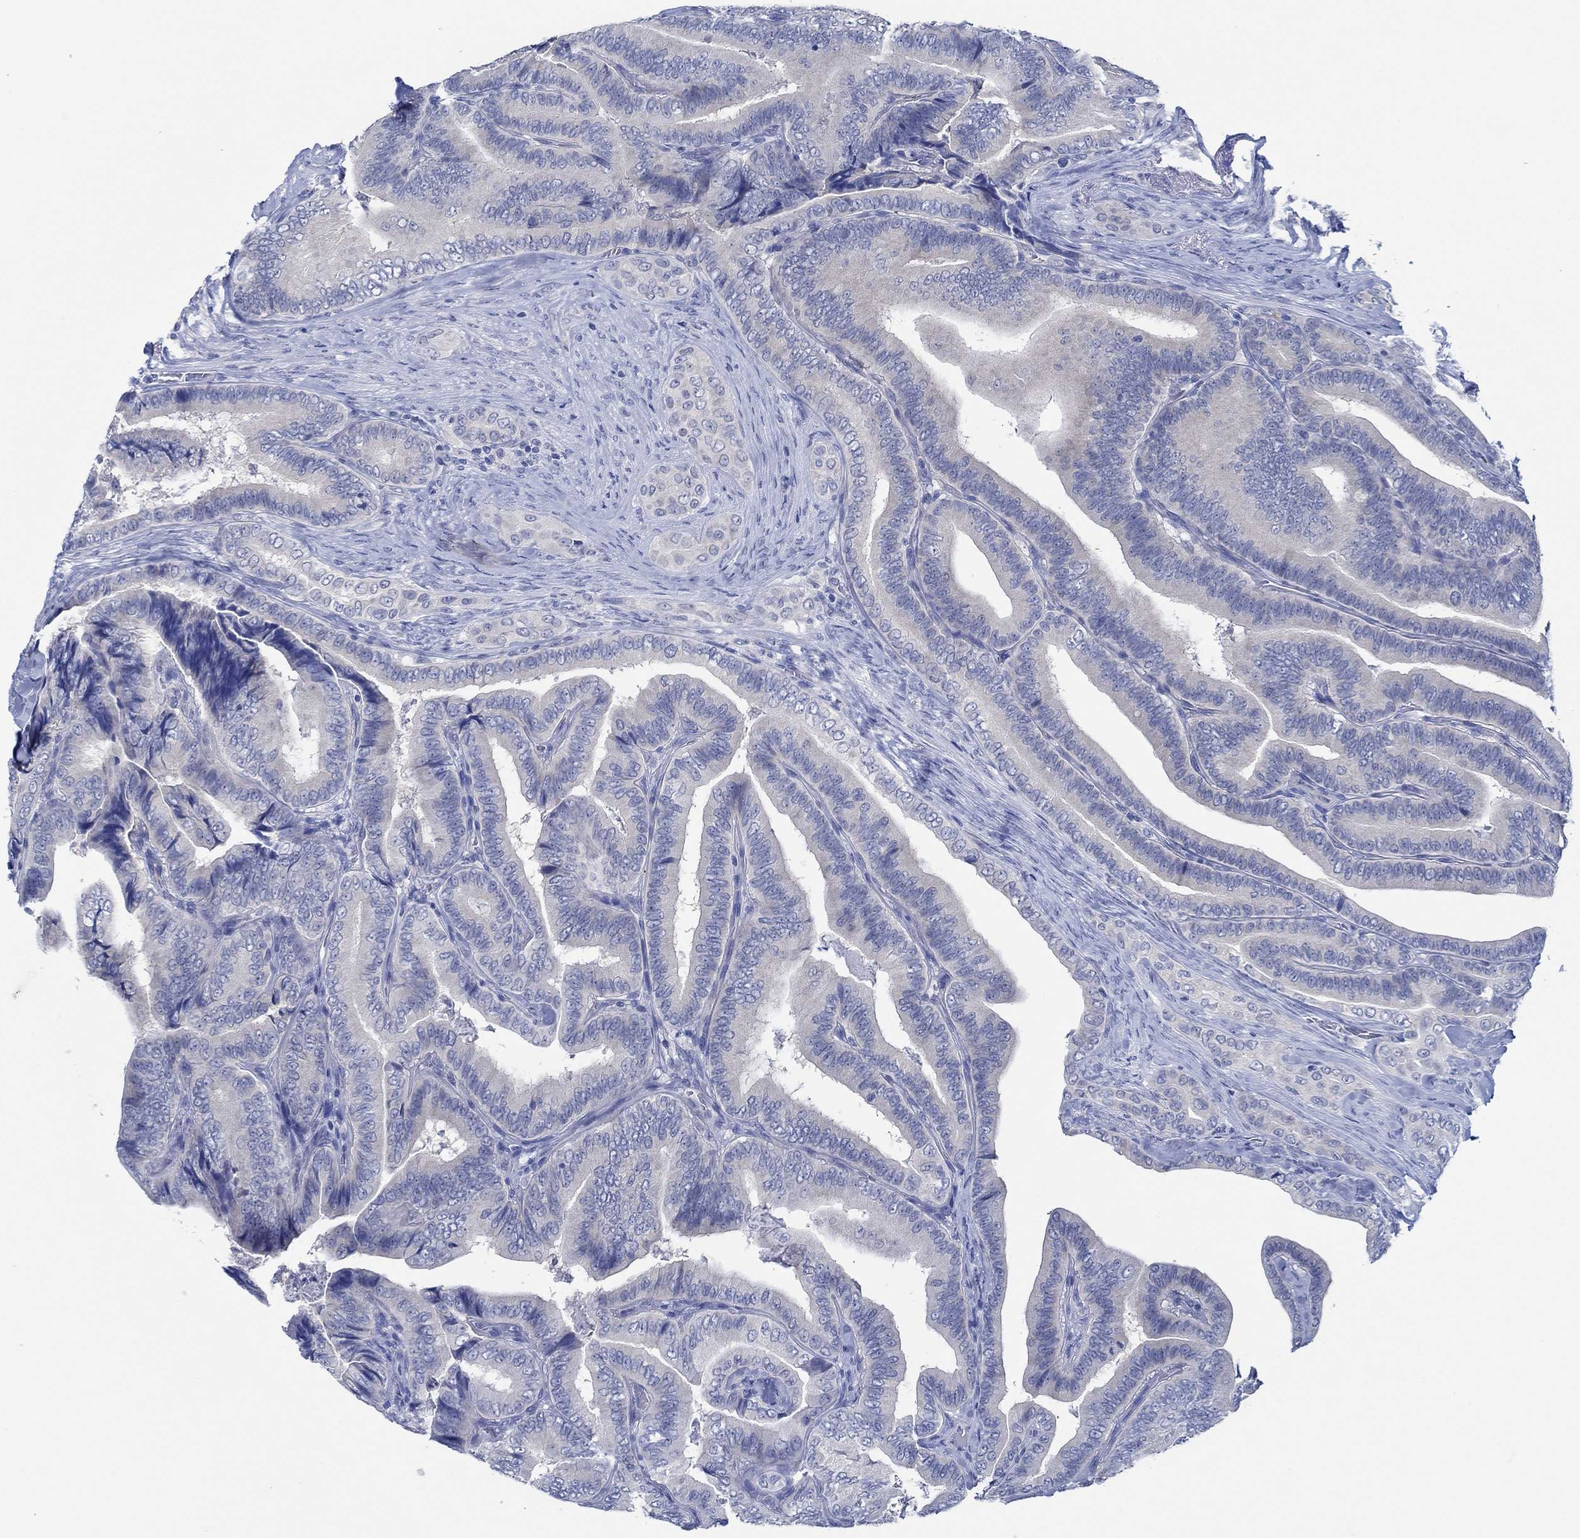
{"staining": {"intensity": "negative", "quantity": "none", "location": "none"}, "tissue": "thyroid cancer", "cell_type": "Tumor cells", "image_type": "cancer", "snomed": [{"axis": "morphology", "description": "Papillary adenocarcinoma, NOS"}, {"axis": "topography", "description": "Thyroid gland"}], "caption": "Immunohistochemistry histopathology image of human thyroid papillary adenocarcinoma stained for a protein (brown), which reveals no staining in tumor cells. (DAB IHC, high magnification).", "gene": "ZNF671", "patient": {"sex": "male", "age": 61}}